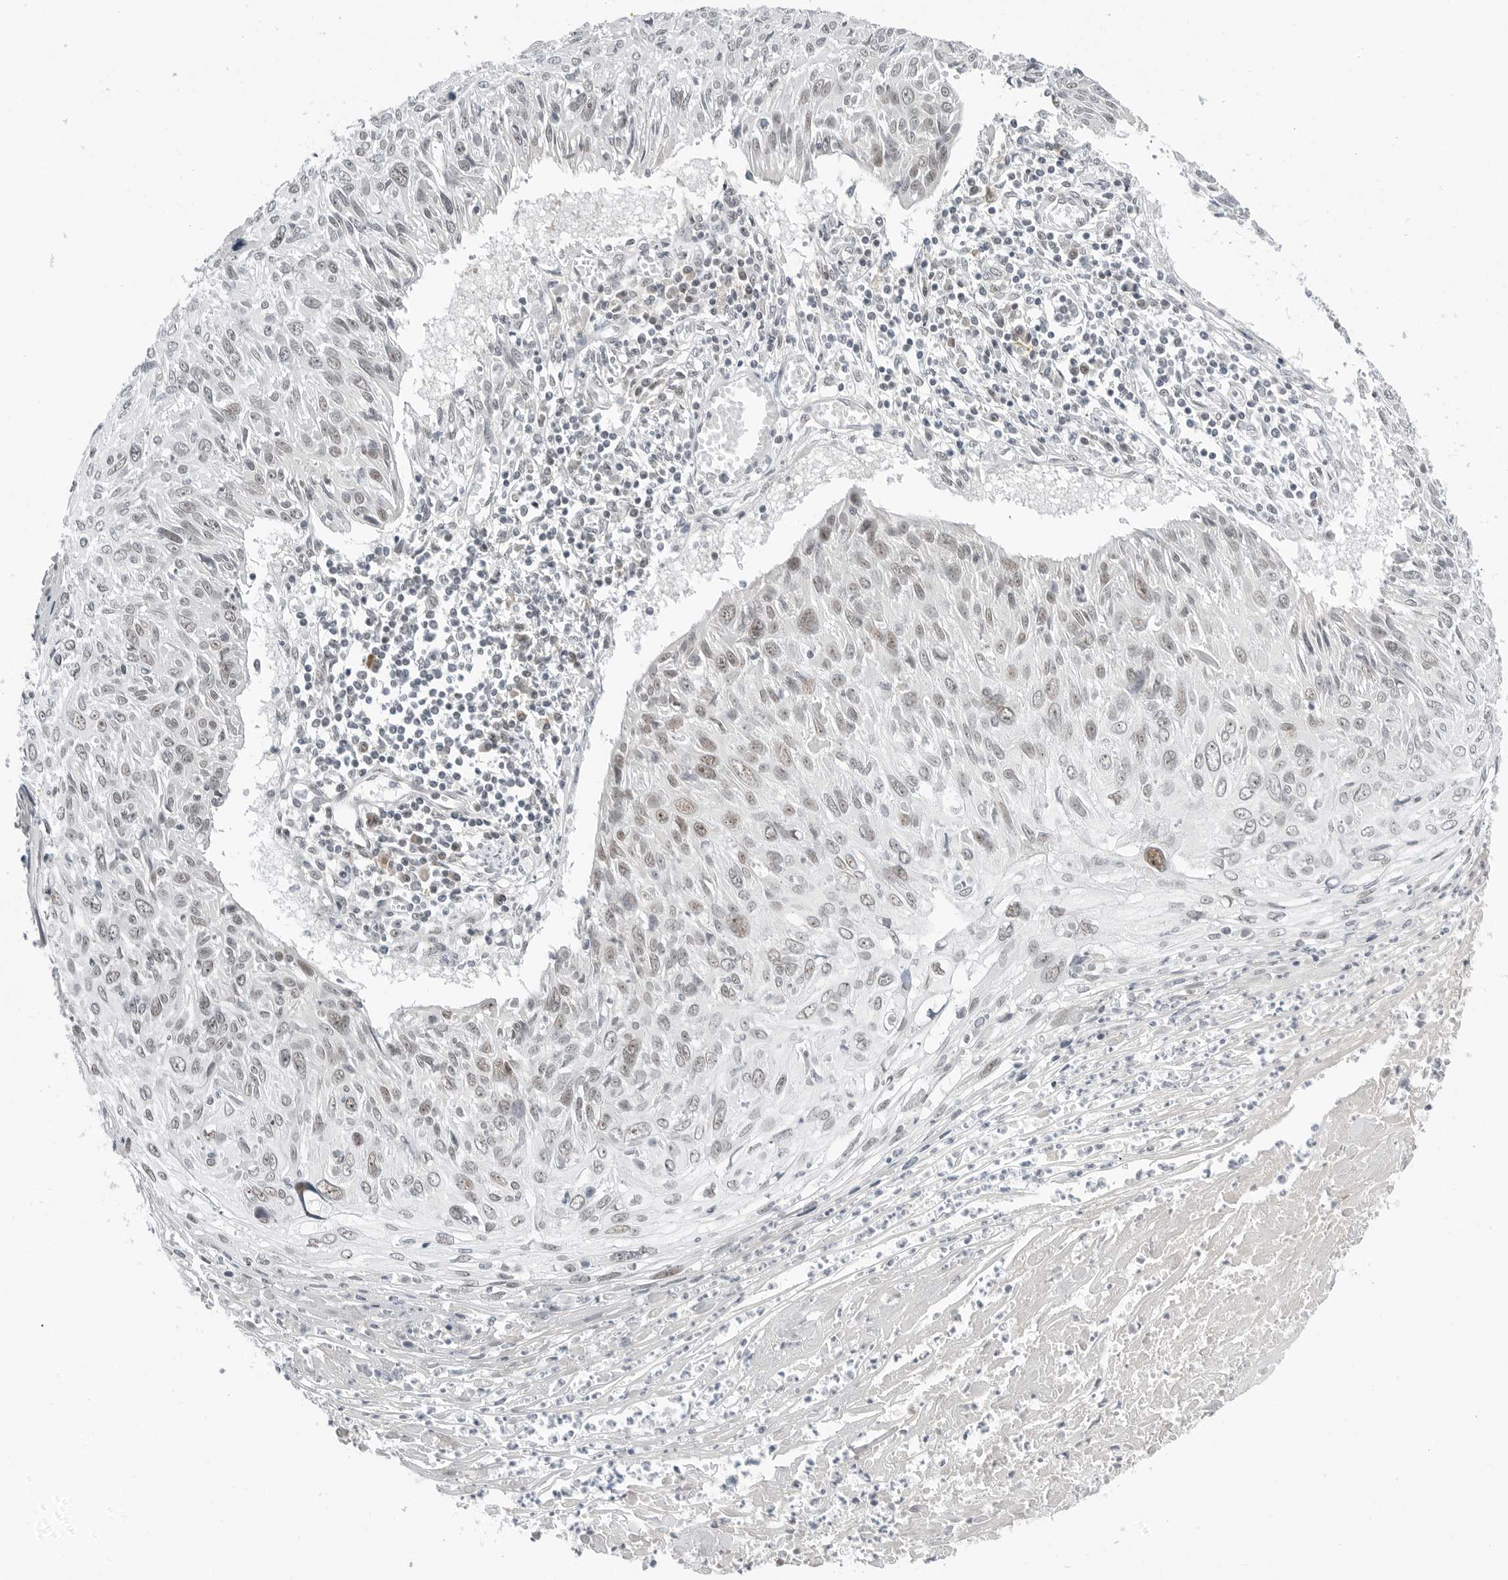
{"staining": {"intensity": "weak", "quantity": "<25%", "location": "nuclear"}, "tissue": "cervical cancer", "cell_type": "Tumor cells", "image_type": "cancer", "snomed": [{"axis": "morphology", "description": "Squamous cell carcinoma, NOS"}, {"axis": "topography", "description": "Cervix"}], "caption": "Human cervical cancer stained for a protein using immunohistochemistry (IHC) displays no positivity in tumor cells.", "gene": "WRAP53", "patient": {"sex": "female", "age": 51}}